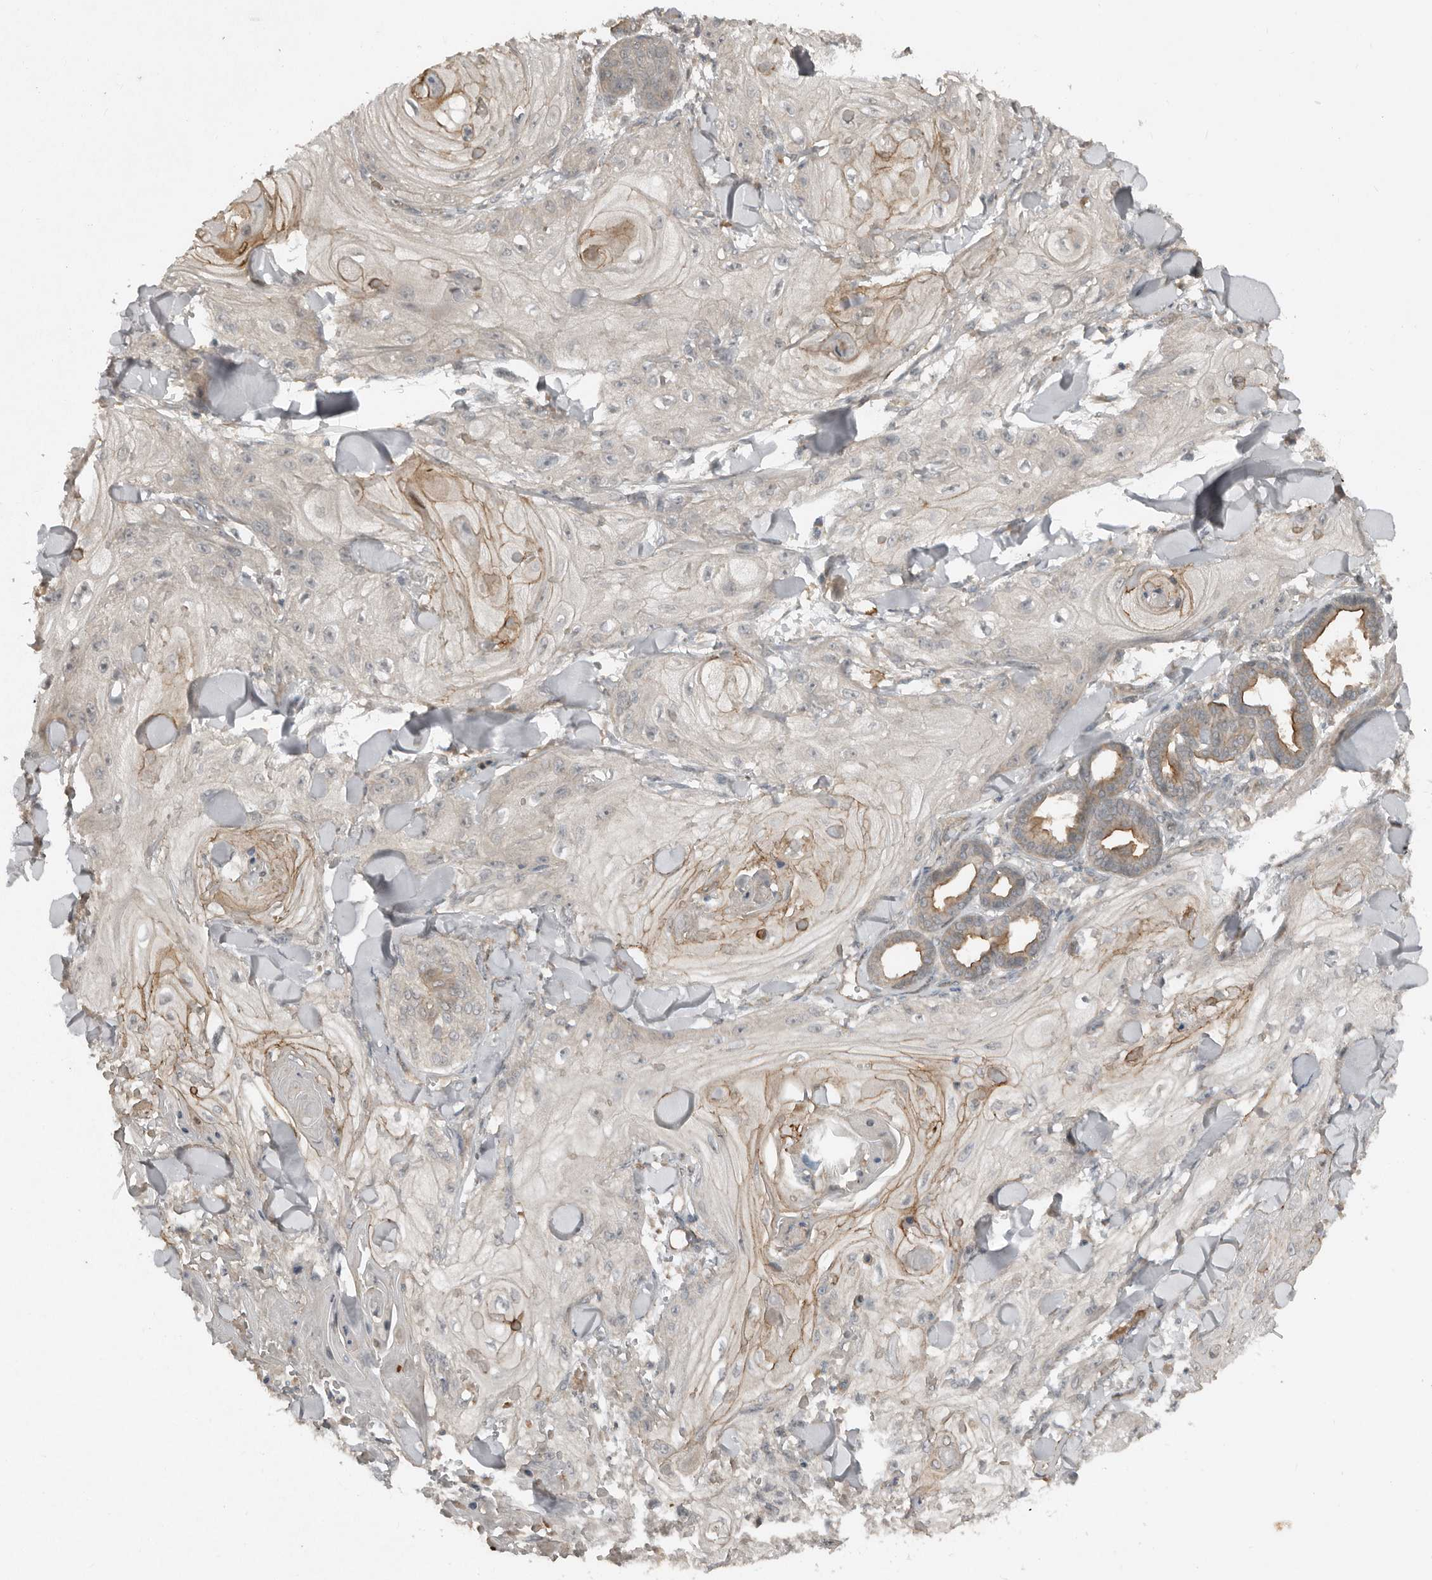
{"staining": {"intensity": "weak", "quantity": "<25%", "location": "cytoplasmic/membranous"}, "tissue": "skin cancer", "cell_type": "Tumor cells", "image_type": "cancer", "snomed": [{"axis": "morphology", "description": "Squamous cell carcinoma, NOS"}, {"axis": "topography", "description": "Skin"}], "caption": "DAB immunohistochemical staining of squamous cell carcinoma (skin) displays no significant staining in tumor cells. Brightfield microscopy of immunohistochemistry (IHC) stained with DAB (3,3'-diaminobenzidine) (brown) and hematoxylin (blue), captured at high magnification.", "gene": "TEAD3", "patient": {"sex": "male", "age": 74}}